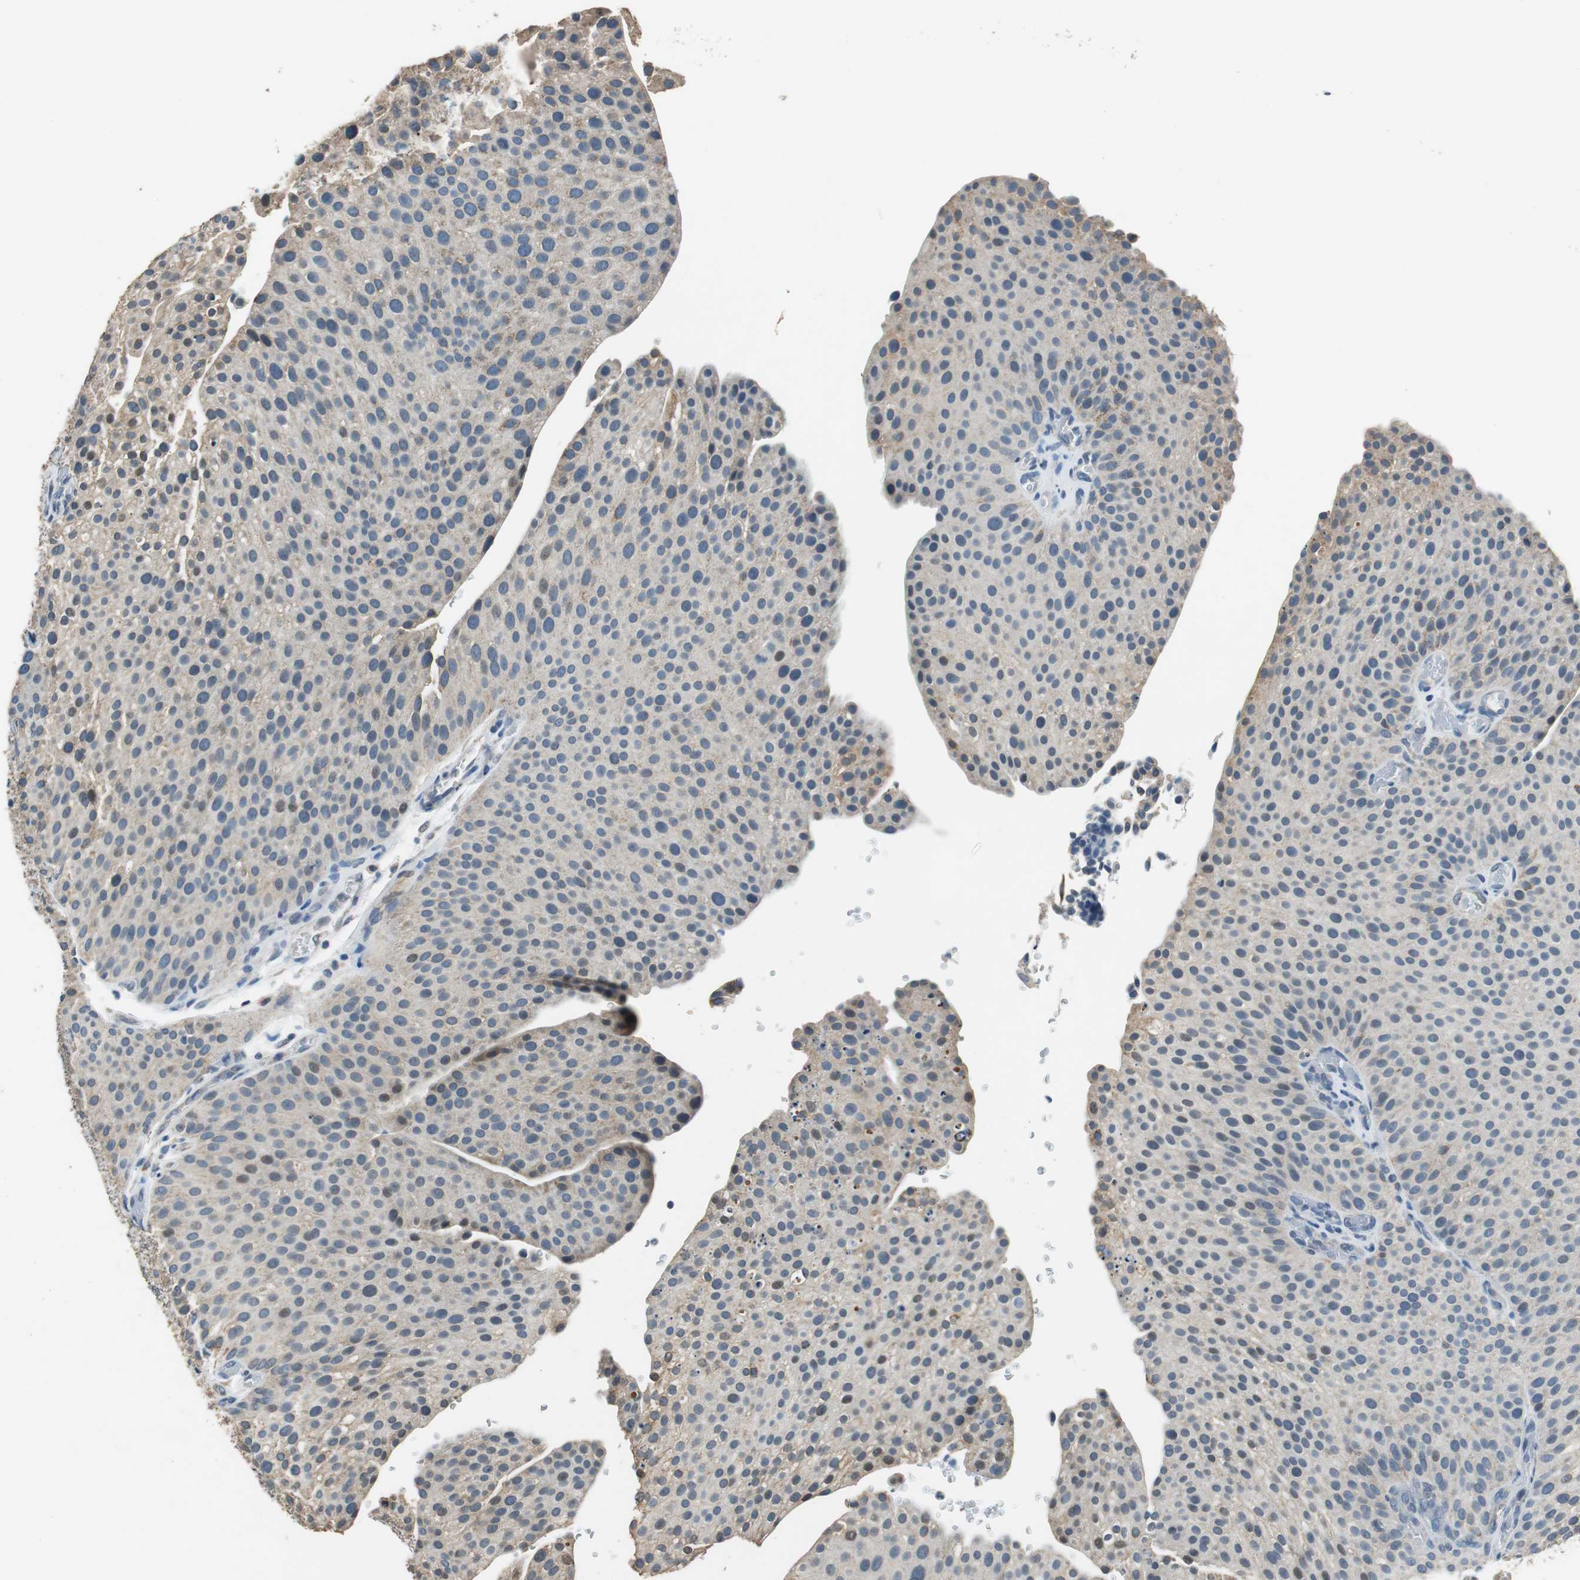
{"staining": {"intensity": "weak", "quantity": "25%-75%", "location": "cytoplasmic/membranous,nuclear"}, "tissue": "urothelial cancer", "cell_type": "Tumor cells", "image_type": "cancer", "snomed": [{"axis": "morphology", "description": "Urothelial carcinoma, Low grade"}, {"axis": "topography", "description": "Smooth muscle"}, {"axis": "topography", "description": "Urinary bladder"}], "caption": "Protein expression analysis of urothelial cancer reveals weak cytoplasmic/membranous and nuclear expression in approximately 25%-75% of tumor cells.", "gene": "ALDH4A1", "patient": {"sex": "male", "age": 60}}